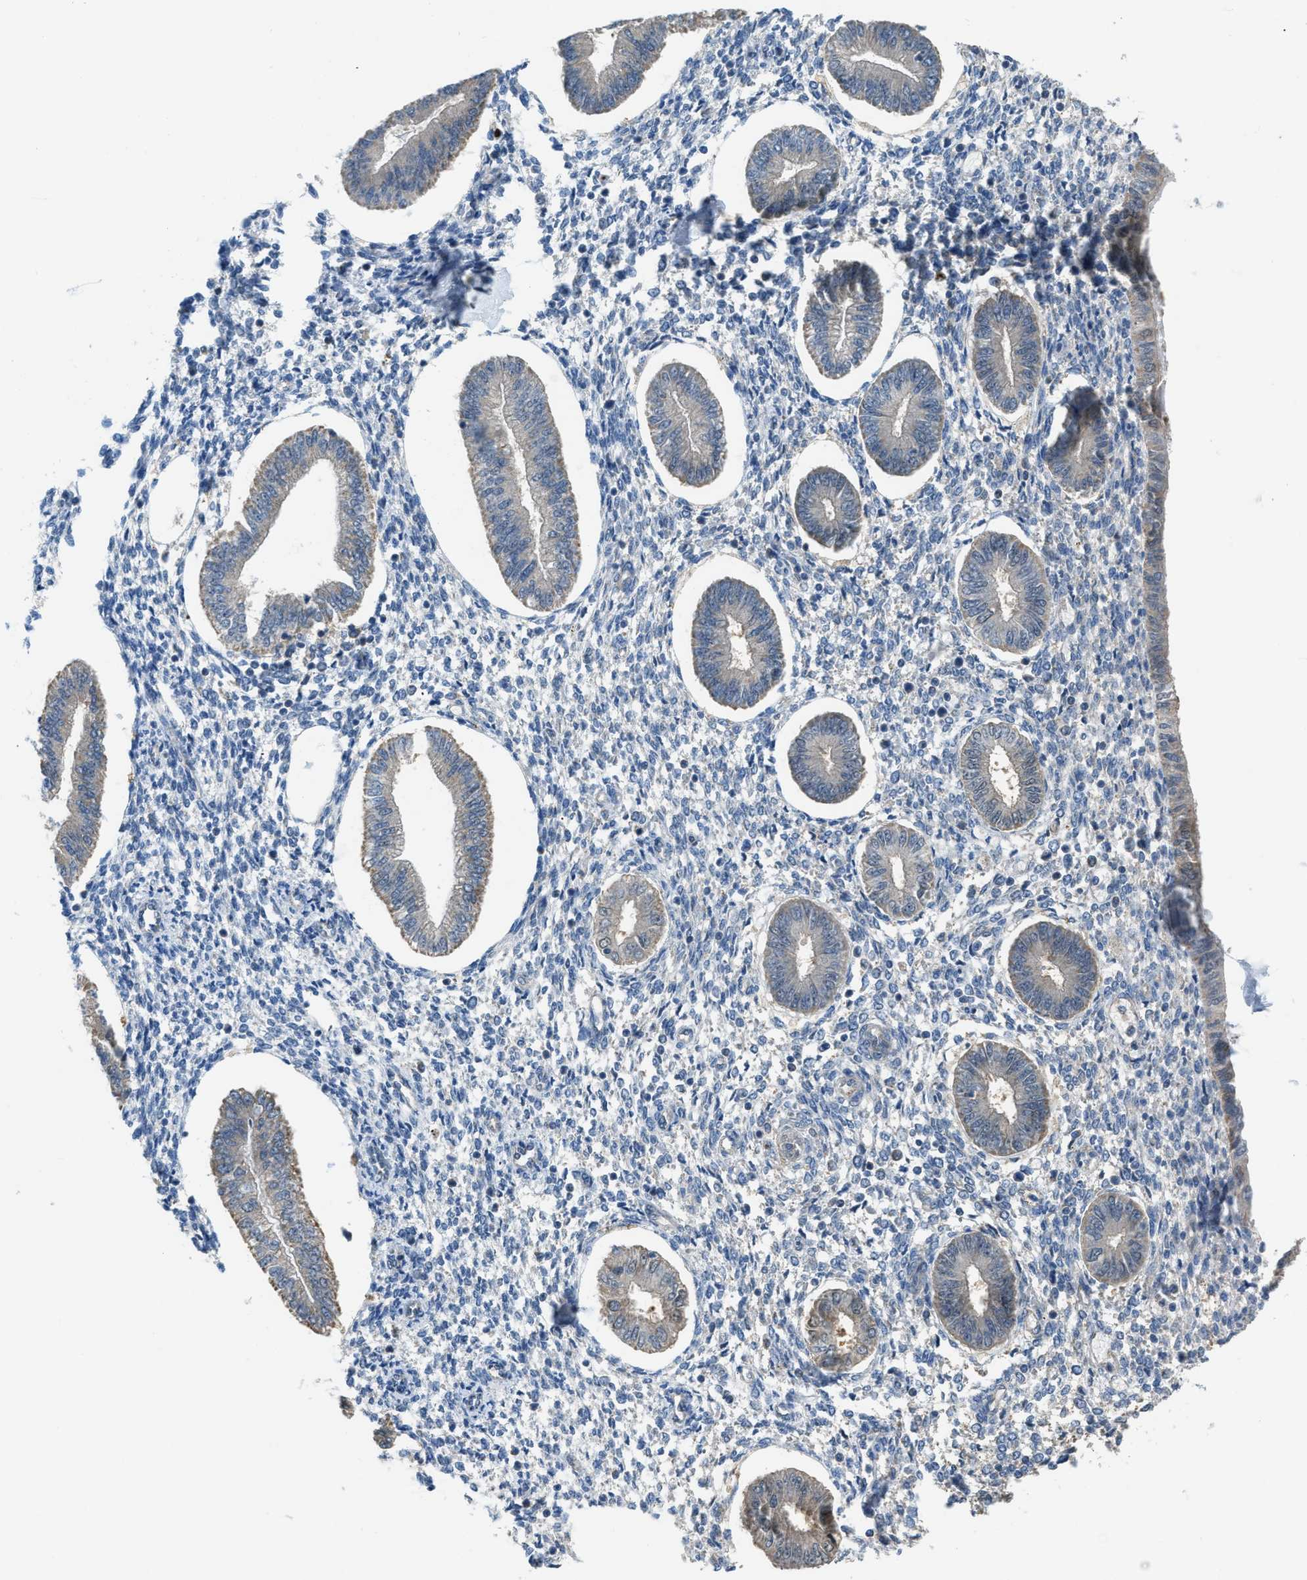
{"staining": {"intensity": "weak", "quantity": "25%-75%", "location": "cytoplasmic/membranous"}, "tissue": "endometrium", "cell_type": "Cells in endometrial stroma", "image_type": "normal", "snomed": [{"axis": "morphology", "description": "Normal tissue, NOS"}, {"axis": "topography", "description": "Endometrium"}], "caption": "Immunohistochemistry (IHC) photomicrograph of normal endometrium stained for a protein (brown), which reveals low levels of weak cytoplasmic/membranous positivity in about 25%-75% of cells in endometrial stroma.", "gene": "ETFB", "patient": {"sex": "female", "age": 50}}